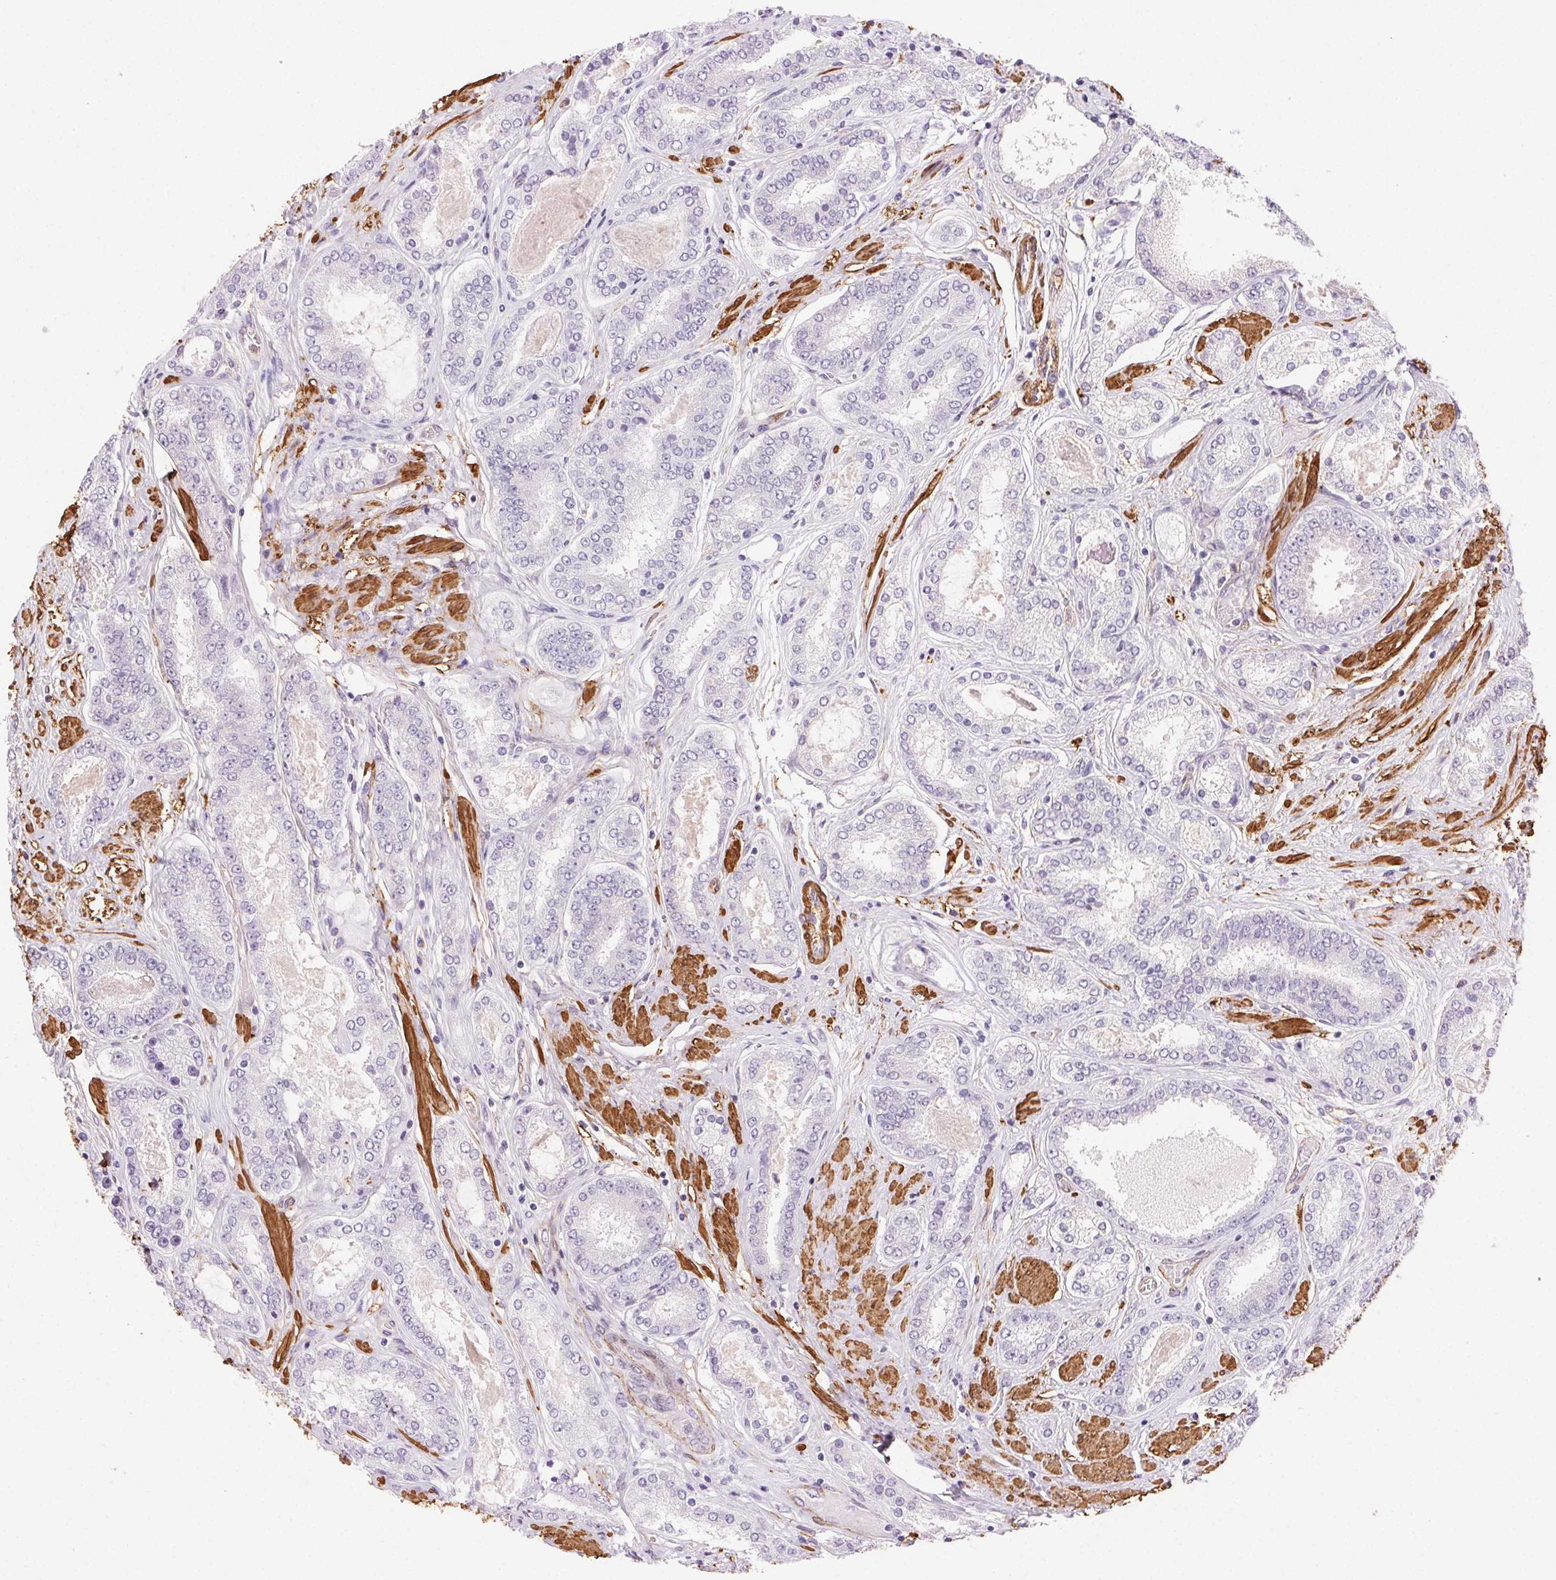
{"staining": {"intensity": "negative", "quantity": "none", "location": "none"}, "tissue": "prostate cancer", "cell_type": "Tumor cells", "image_type": "cancer", "snomed": [{"axis": "morphology", "description": "Adenocarcinoma, High grade"}, {"axis": "topography", "description": "Prostate"}], "caption": "Immunohistochemical staining of high-grade adenocarcinoma (prostate) displays no significant staining in tumor cells.", "gene": "GPX8", "patient": {"sex": "male", "age": 63}}